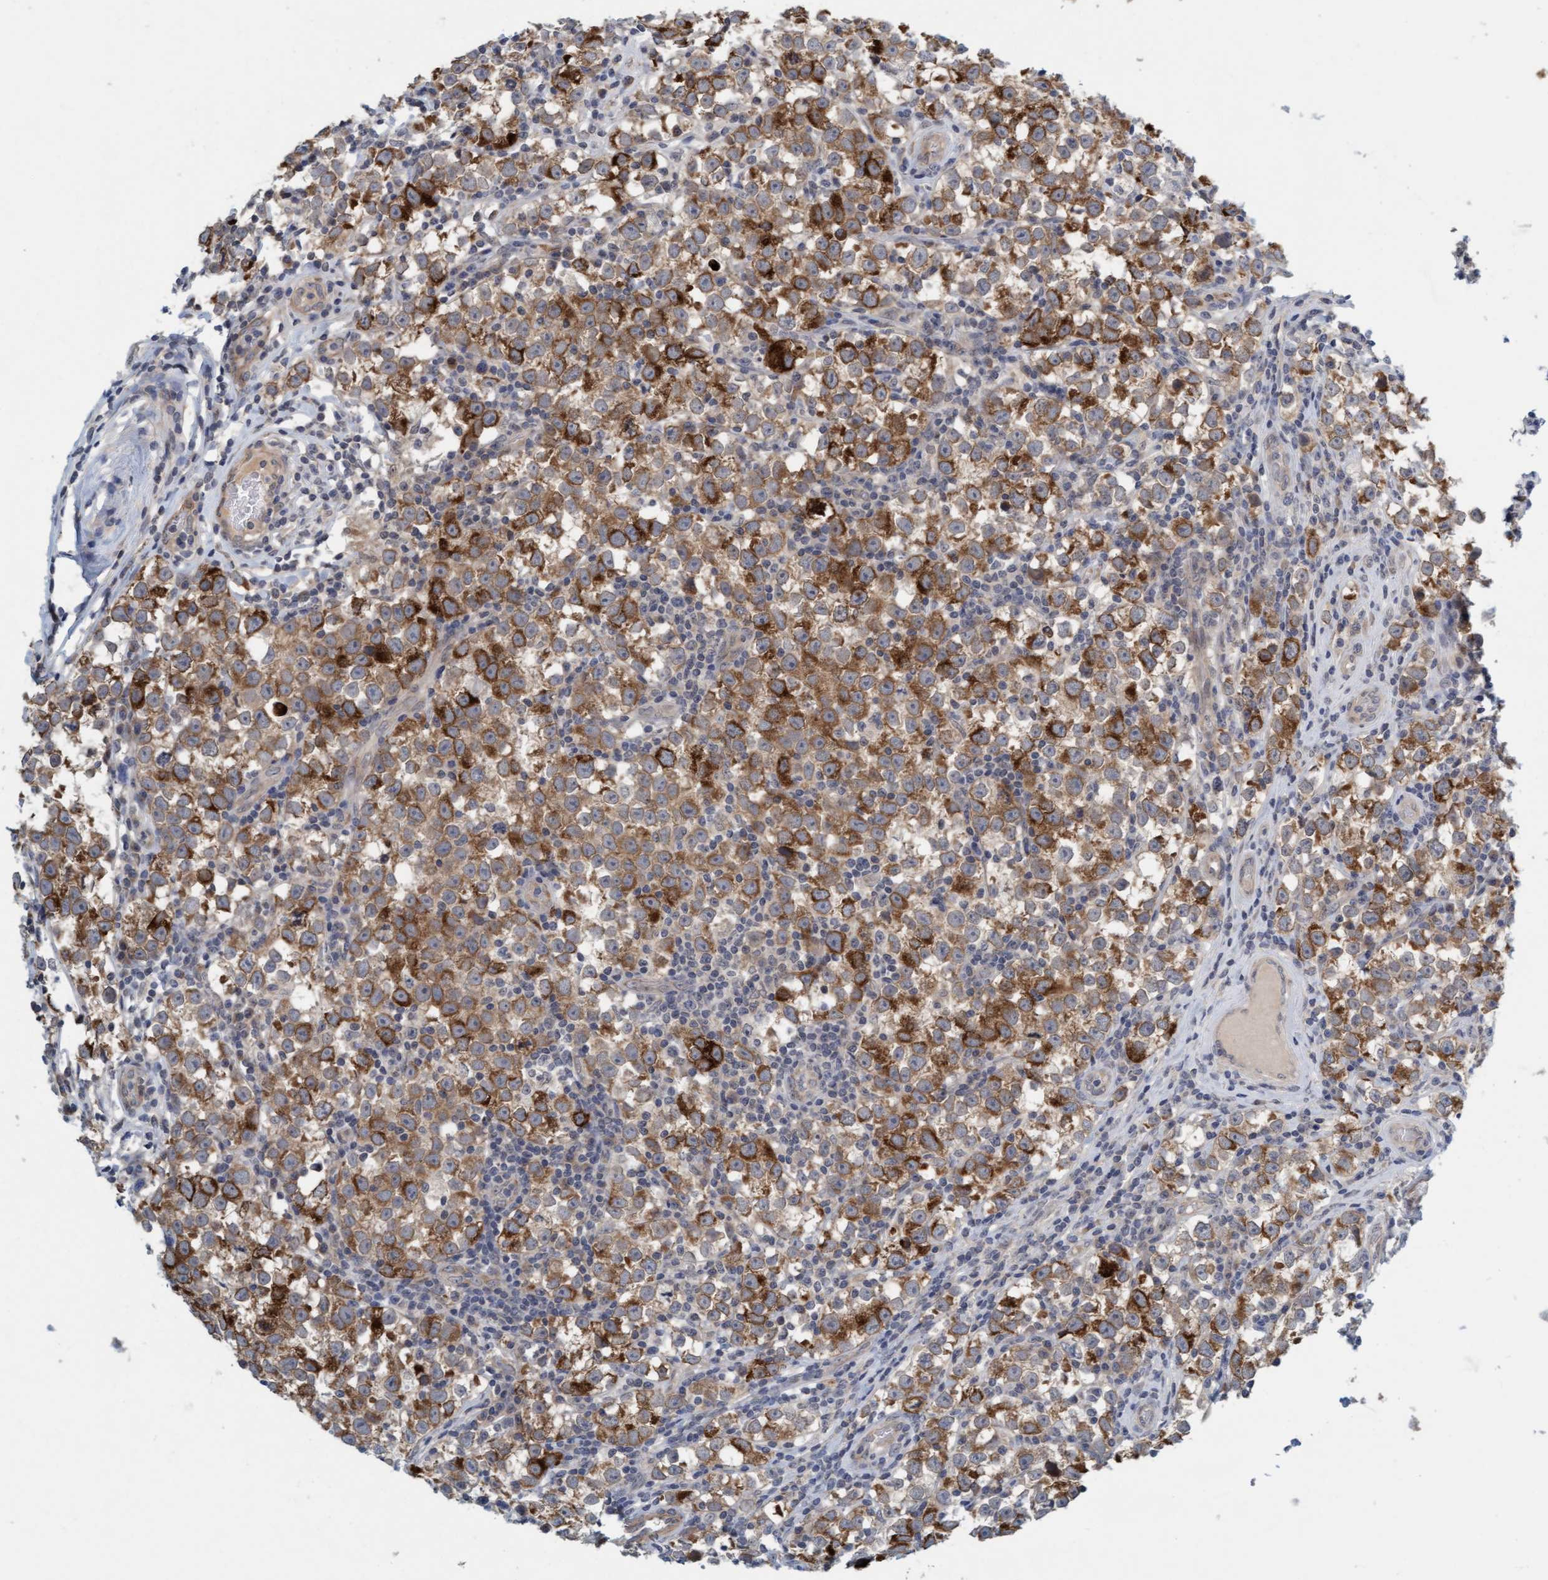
{"staining": {"intensity": "strong", "quantity": ">75%", "location": "cytoplasmic/membranous"}, "tissue": "testis cancer", "cell_type": "Tumor cells", "image_type": "cancer", "snomed": [{"axis": "morphology", "description": "Normal tissue, NOS"}, {"axis": "morphology", "description": "Seminoma, NOS"}, {"axis": "topography", "description": "Testis"}], "caption": "Protein expression analysis of human testis cancer reveals strong cytoplasmic/membranous staining in approximately >75% of tumor cells.", "gene": "TSTD2", "patient": {"sex": "male", "age": 43}}